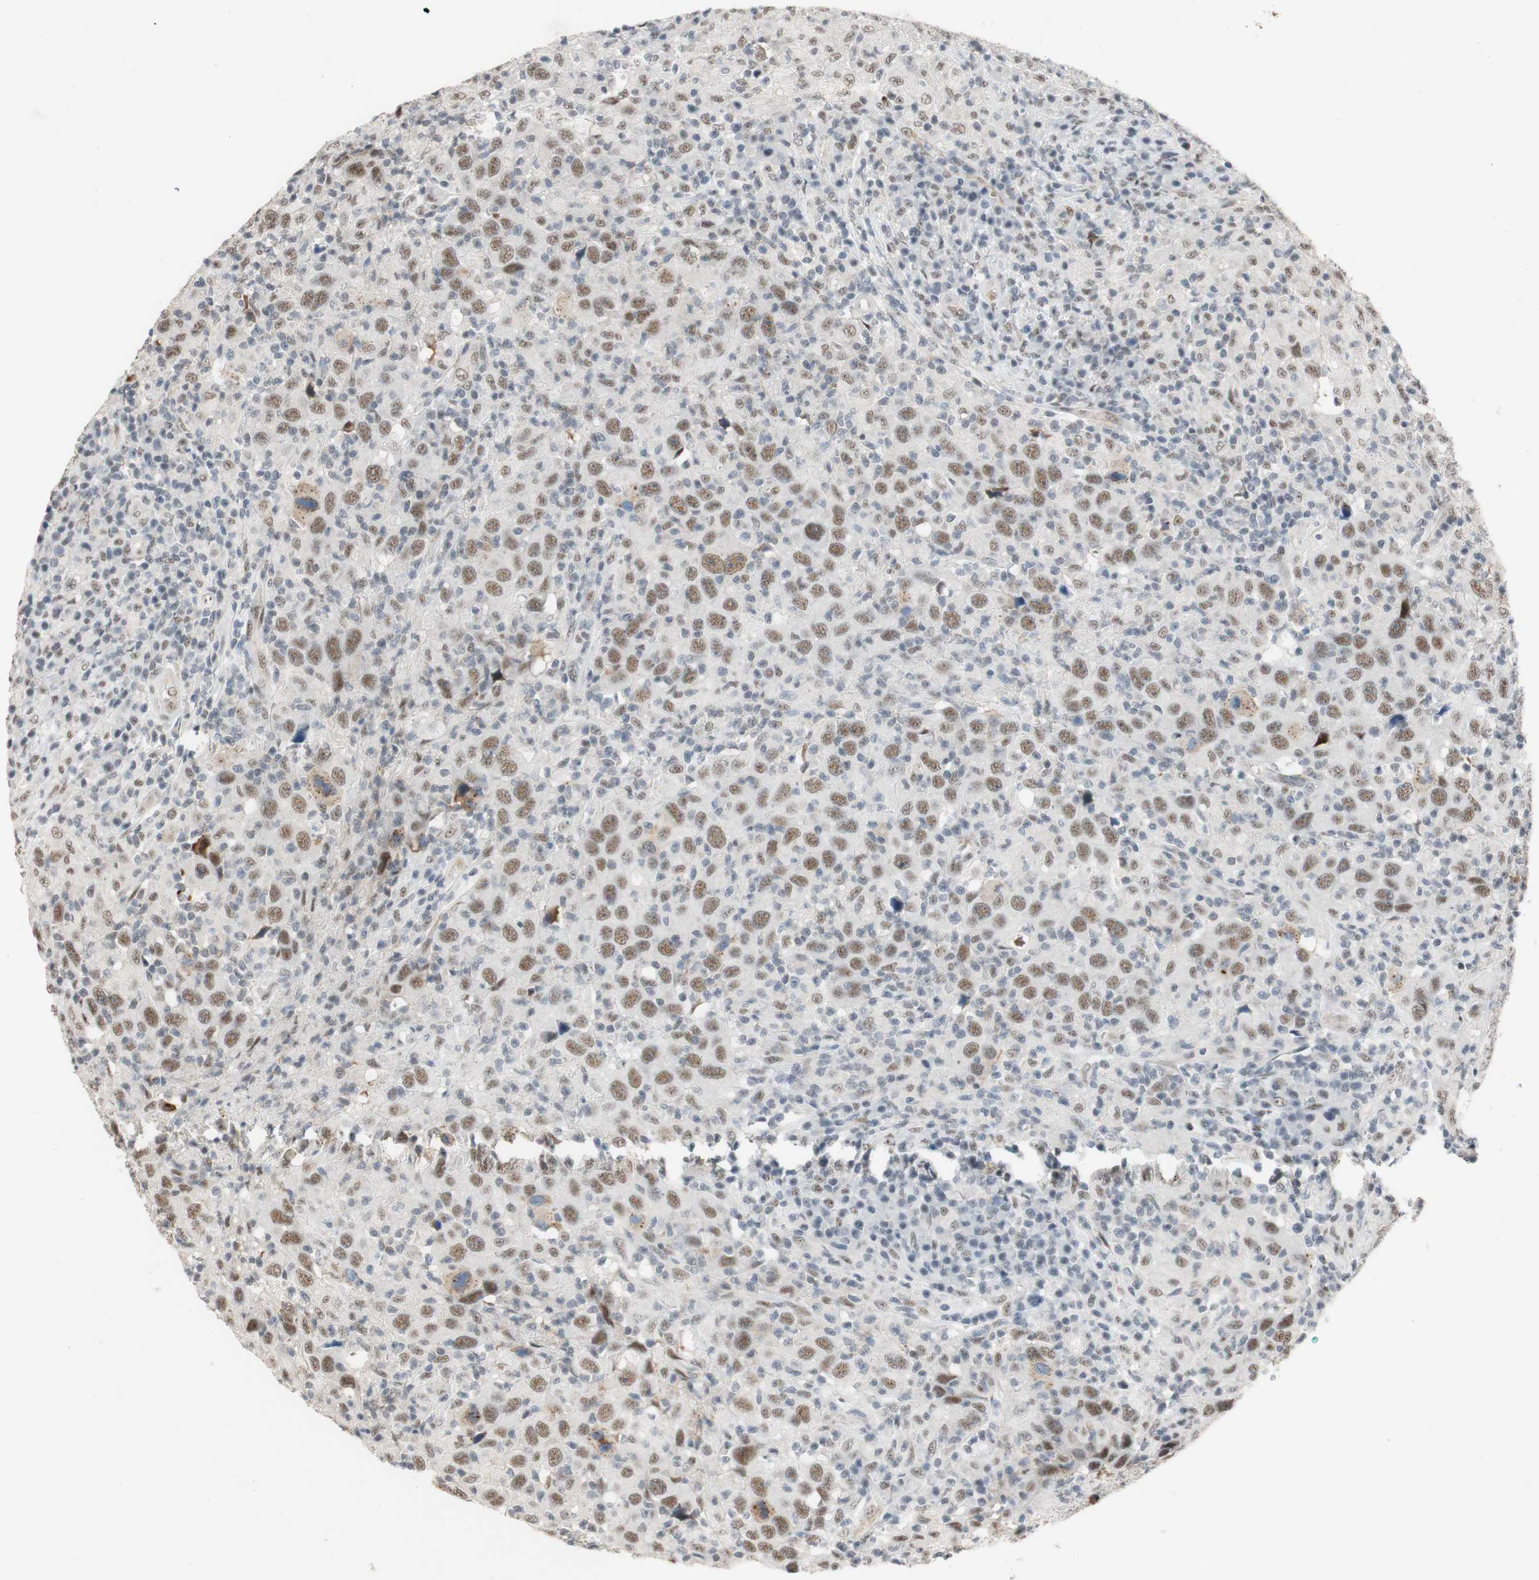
{"staining": {"intensity": "moderate", "quantity": ">75%", "location": "nuclear"}, "tissue": "head and neck cancer", "cell_type": "Tumor cells", "image_type": "cancer", "snomed": [{"axis": "morphology", "description": "Adenocarcinoma, NOS"}, {"axis": "topography", "description": "Salivary gland"}, {"axis": "topography", "description": "Head-Neck"}], "caption": "Brown immunohistochemical staining in head and neck cancer (adenocarcinoma) demonstrates moderate nuclear positivity in about >75% of tumor cells. (DAB = brown stain, brightfield microscopy at high magnification).", "gene": "SAP18", "patient": {"sex": "female", "age": 65}}